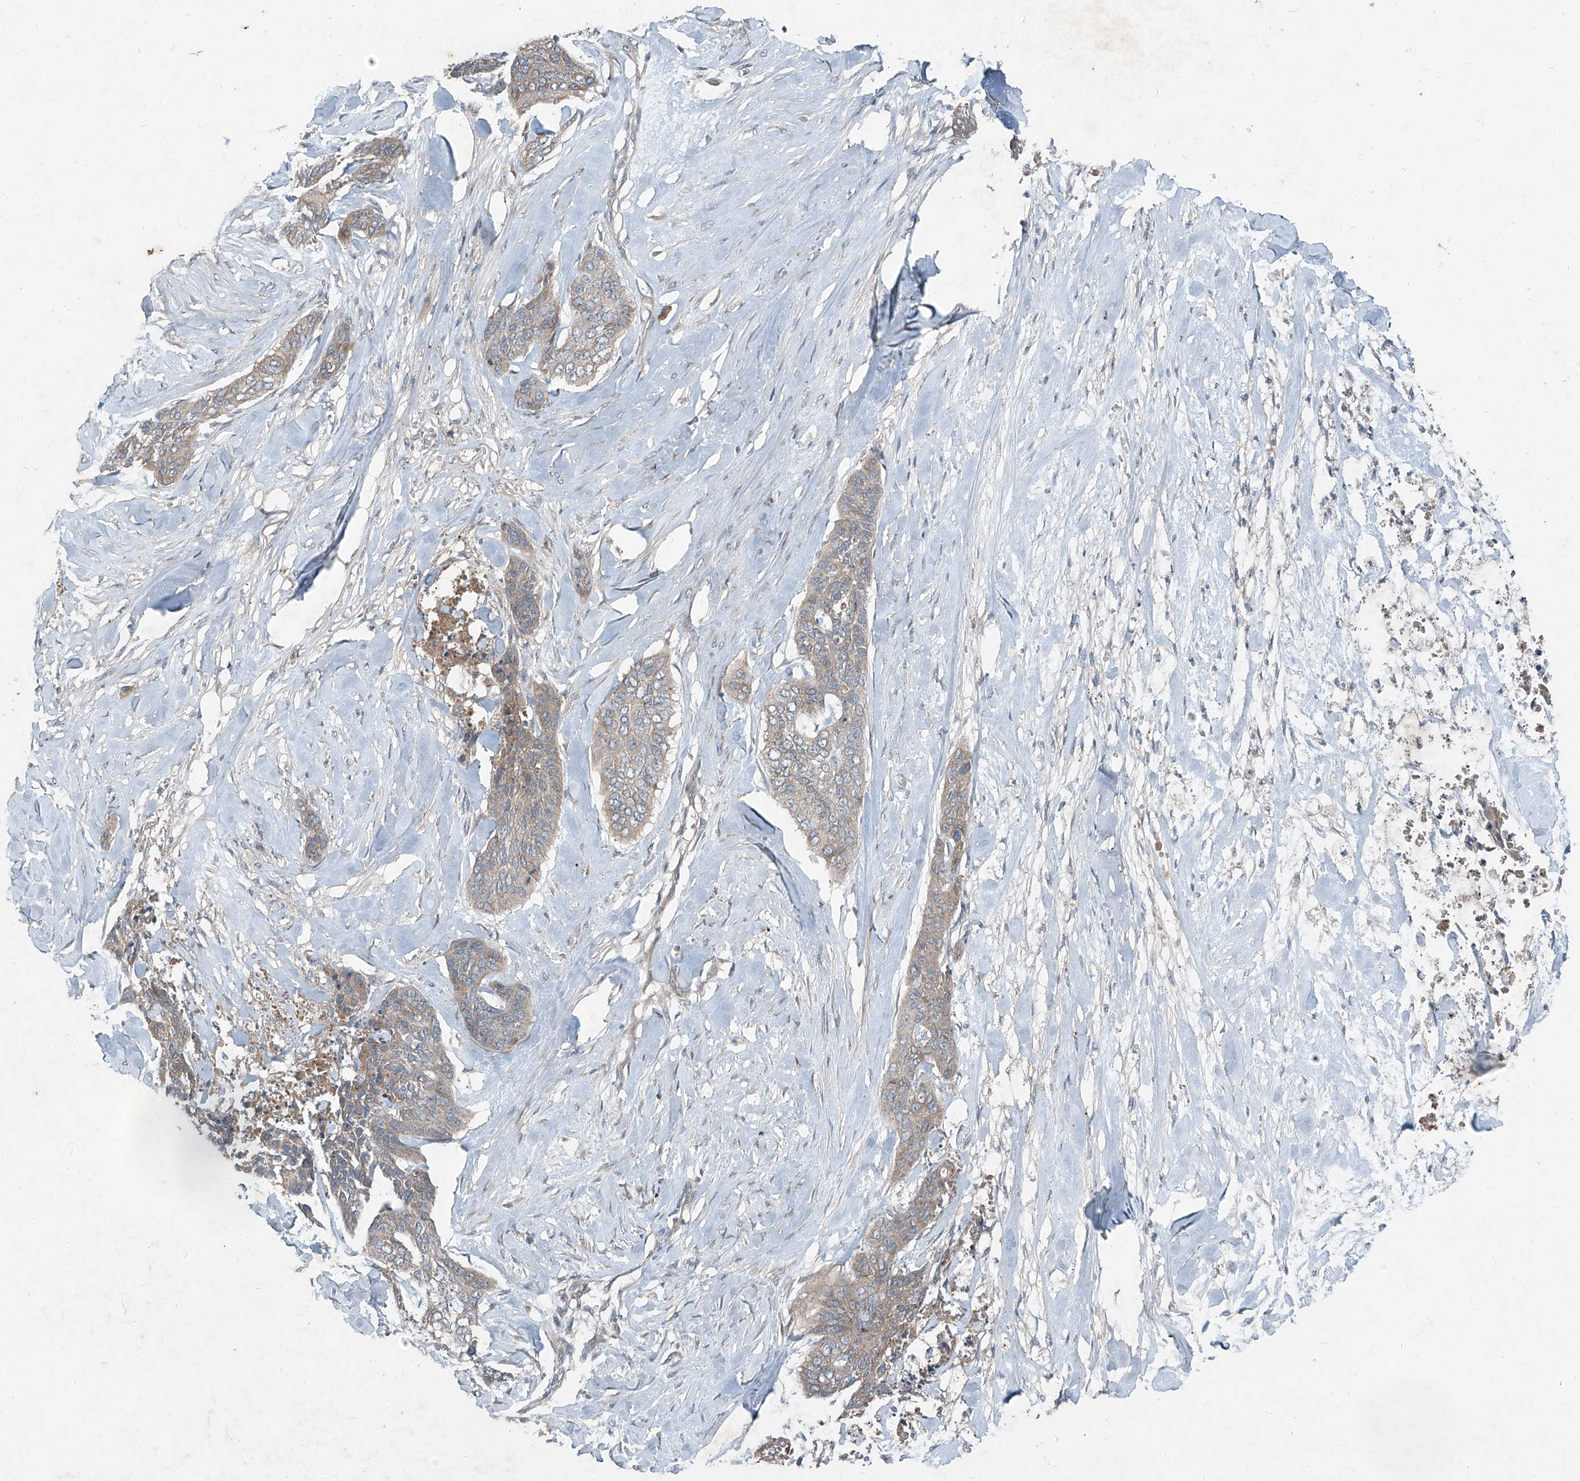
{"staining": {"intensity": "weak", "quantity": "25%-75%", "location": "cytoplasmic/membranous"}, "tissue": "skin cancer", "cell_type": "Tumor cells", "image_type": "cancer", "snomed": [{"axis": "morphology", "description": "Basal cell carcinoma"}, {"axis": "topography", "description": "Skin"}], "caption": "This image shows immunohistochemistry (IHC) staining of basal cell carcinoma (skin), with low weak cytoplasmic/membranous positivity in about 25%-75% of tumor cells.", "gene": "FOXRED2", "patient": {"sex": "female", "age": 64}}